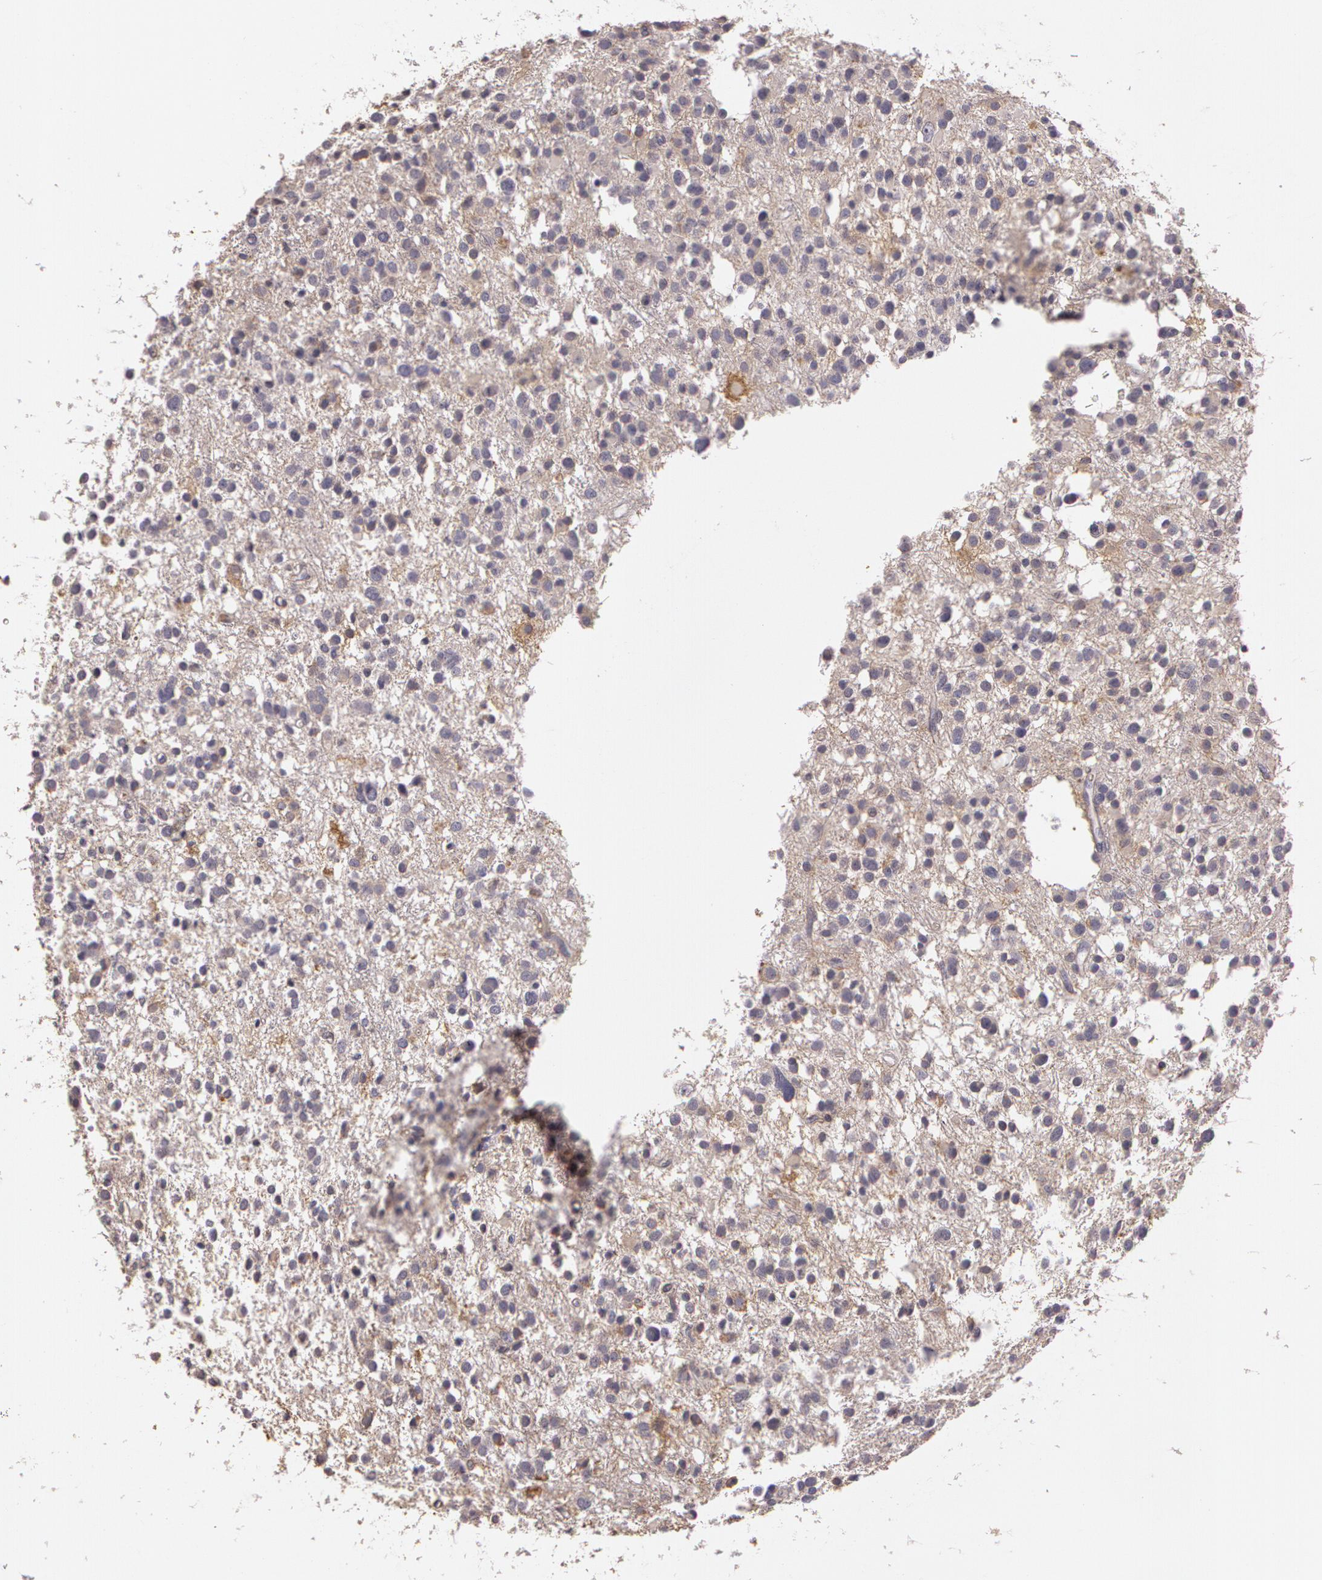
{"staining": {"intensity": "negative", "quantity": "none", "location": "none"}, "tissue": "glioma", "cell_type": "Tumor cells", "image_type": "cancer", "snomed": [{"axis": "morphology", "description": "Glioma, malignant, Low grade"}, {"axis": "topography", "description": "Brain"}], "caption": "Malignant glioma (low-grade) was stained to show a protein in brown. There is no significant expression in tumor cells. (Stains: DAB immunohistochemistry (IHC) with hematoxylin counter stain, Microscopy: brightfield microscopy at high magnification).", "gene": "G2E3", "patient": {"sex": "female", "age": 36}}